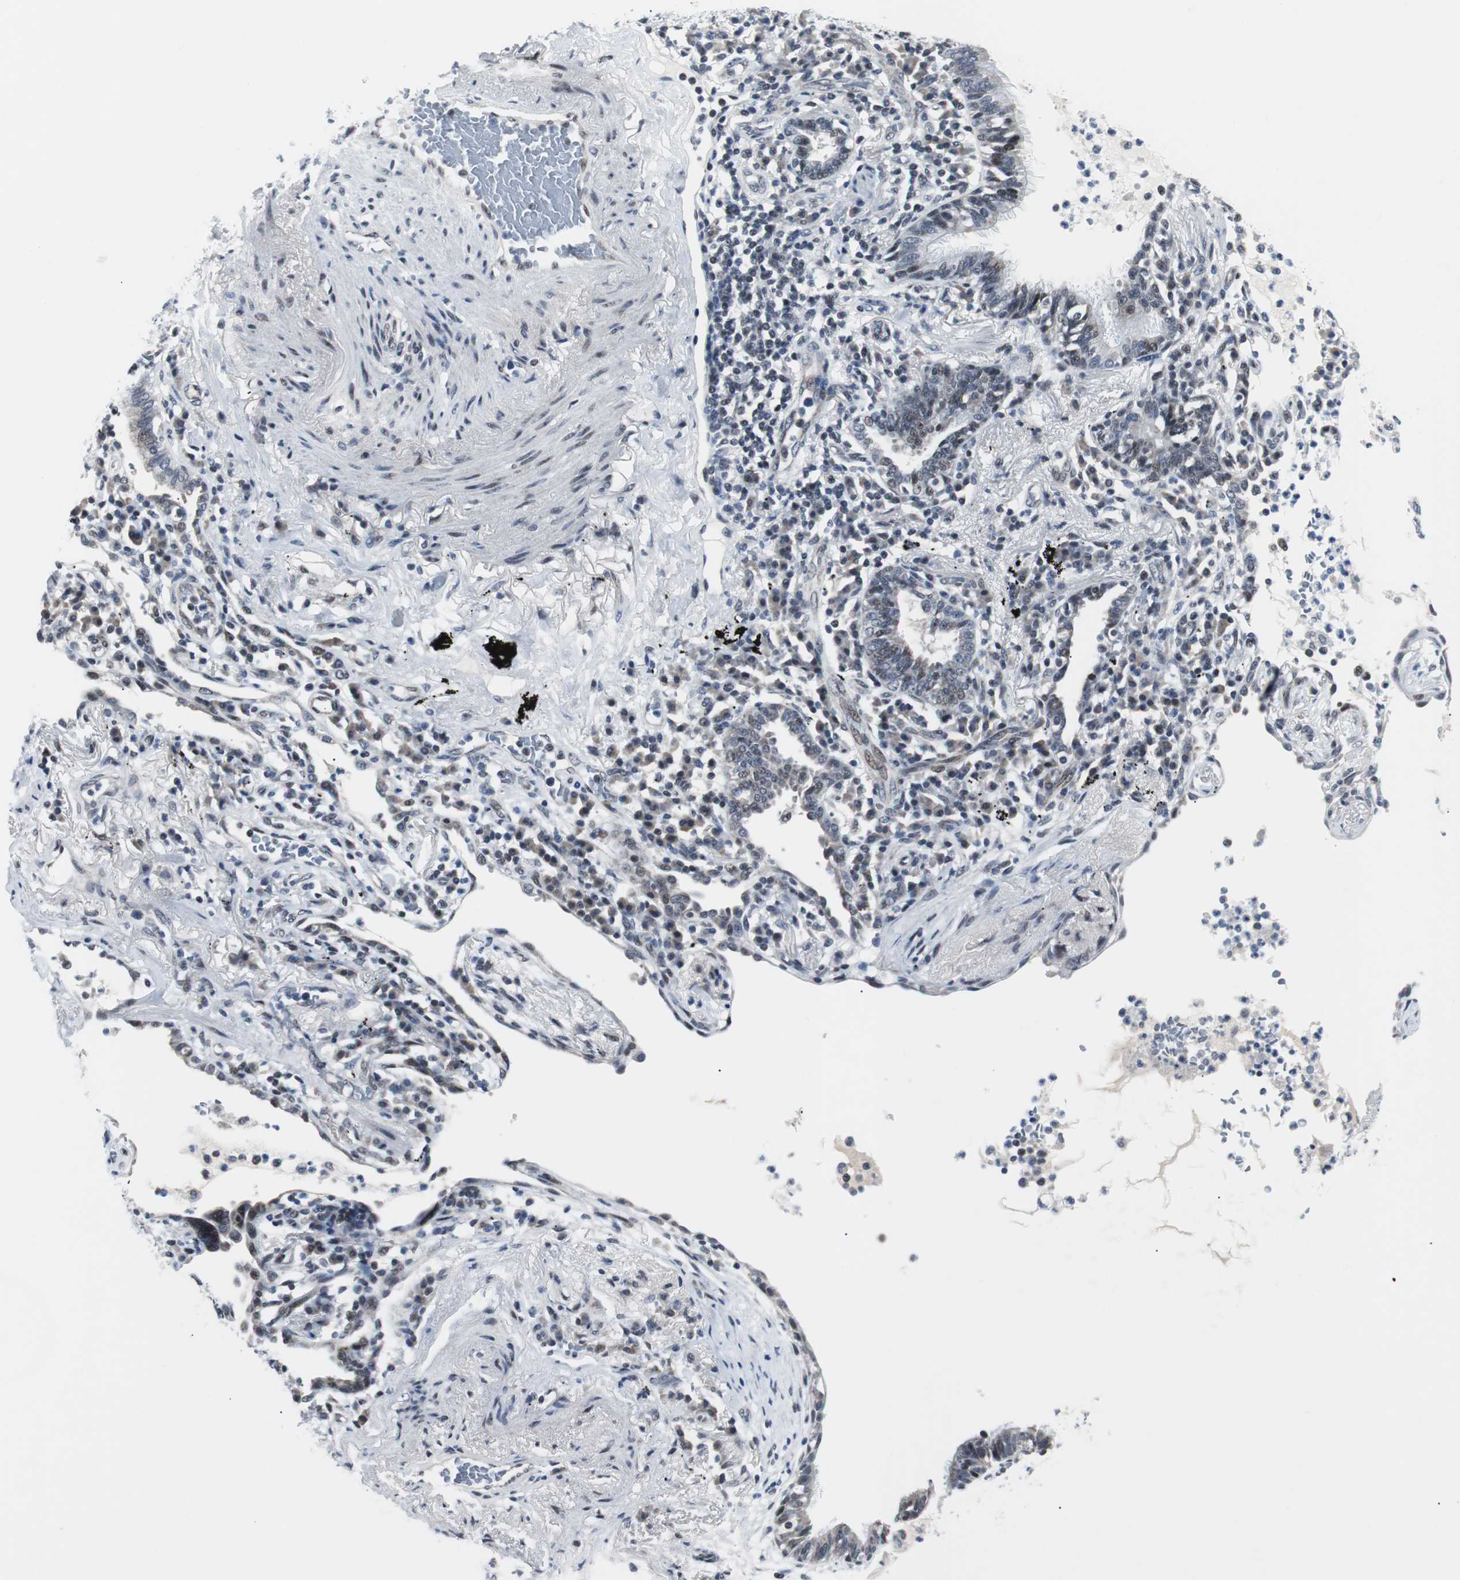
{"staining": {"intensity": "weak", "quantity": "25%-75%", "location": "nuclear"}, "tissue": "lung cancer", "cell_type": "Tumor cells", "image_type": "cancer", "snomed": [{"axis": "morphology", "description": "Adenocarcinoma, NOS"}, {"axis": "topography", "description": "Lung"}], "caption": "Lung cancer (adenocarcinoma) tissue displays weak nuclear staining in about 25%-75% of tumor cells The protein is shown in brown color, while the nuclei are stained blue.", "gene": "MTA1", "patient": {"sex": "female", "age": 70}}